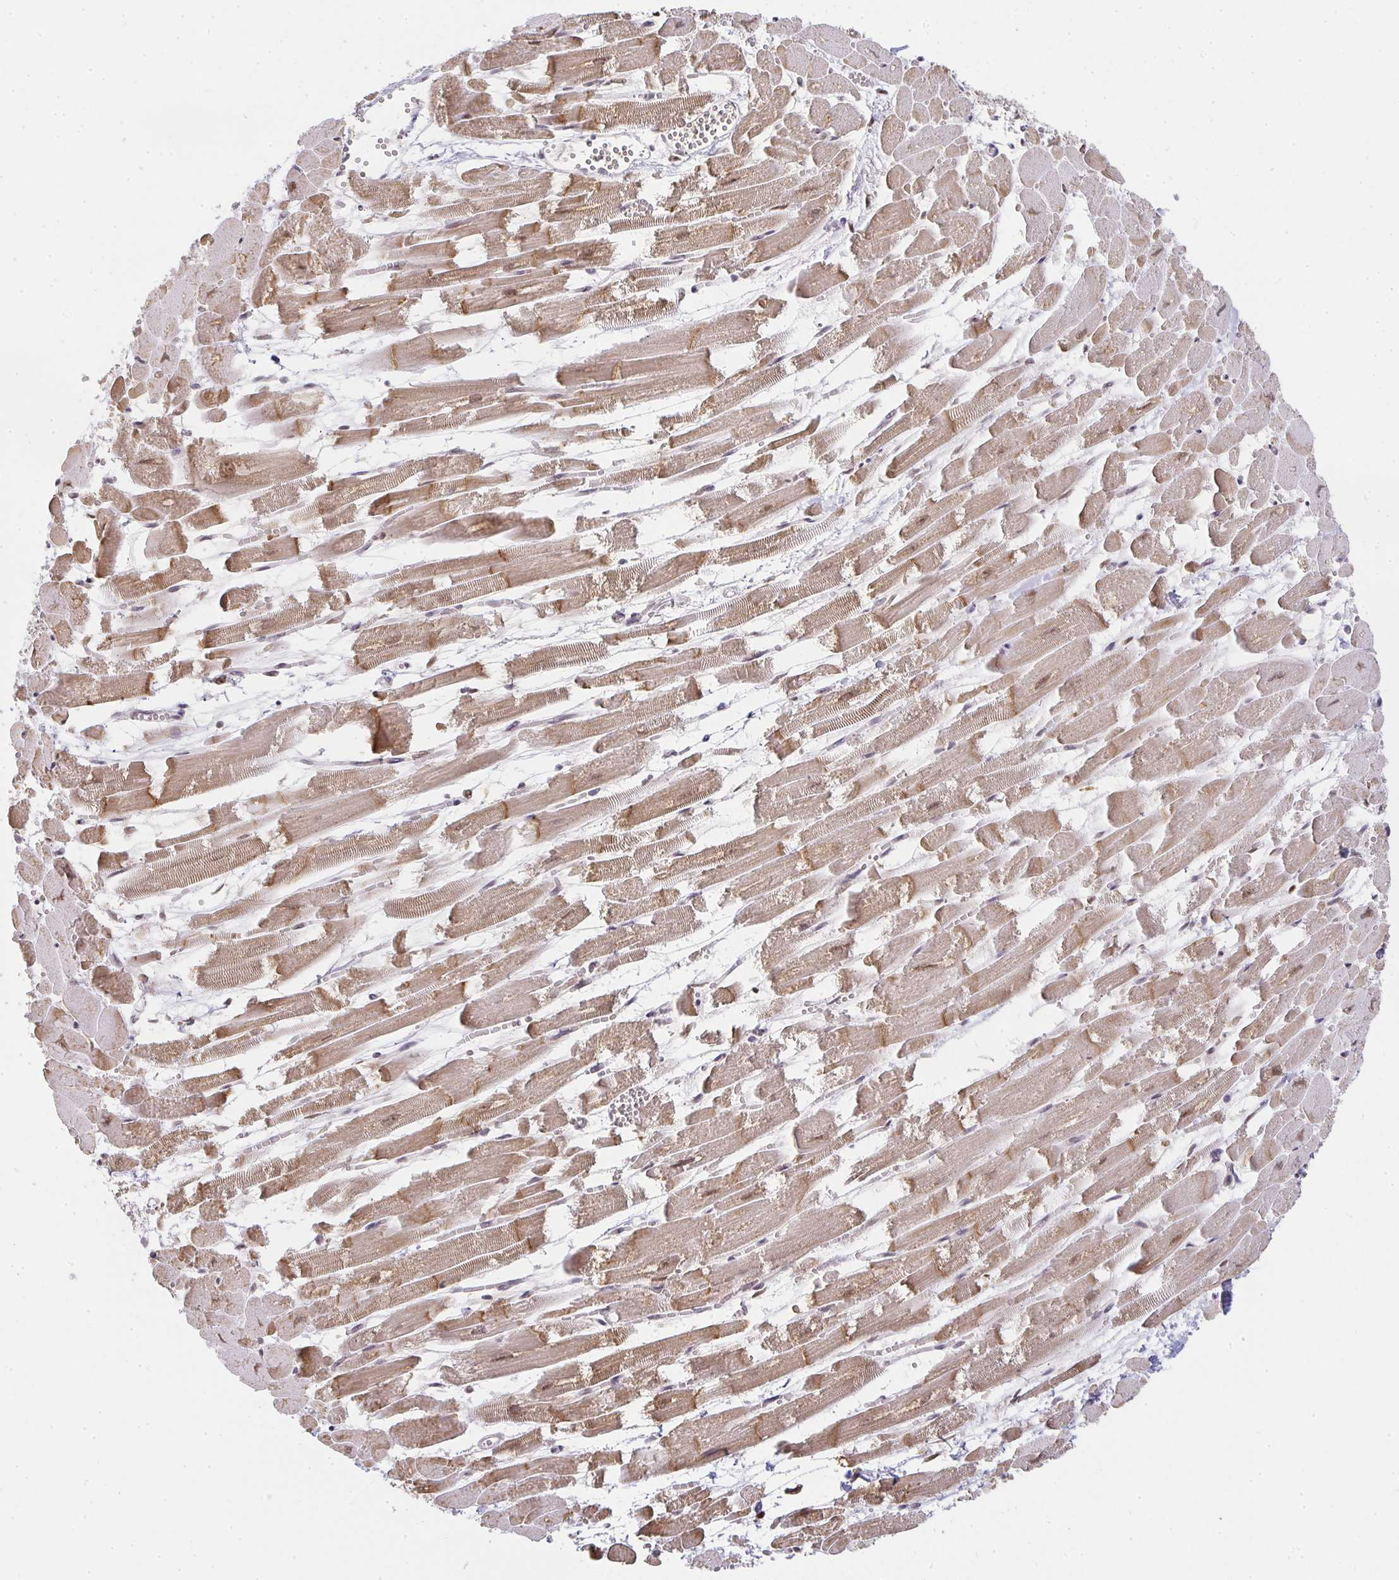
{"staining": {"intensity": "moderate", "quantity": ">75%", "location": "cytoplasmic/membranous,nuclear"}, "tissue": "heart muscle", "cell_type": "Cardiomyocytes", "image_type": "normal", "snomed": [{"axis": "morphology", "description": "Normal tissue, NOS"}, {"axis": "topography", "description": "Heart"}], "caption": "Benign heart muscle reveals moderate cytoplasmic/membranous,nuclear staining in approximately >75% of cardiomyocytes.", "gene": "SMARCA2", "patient": {"sex": "female", "age": 52}}